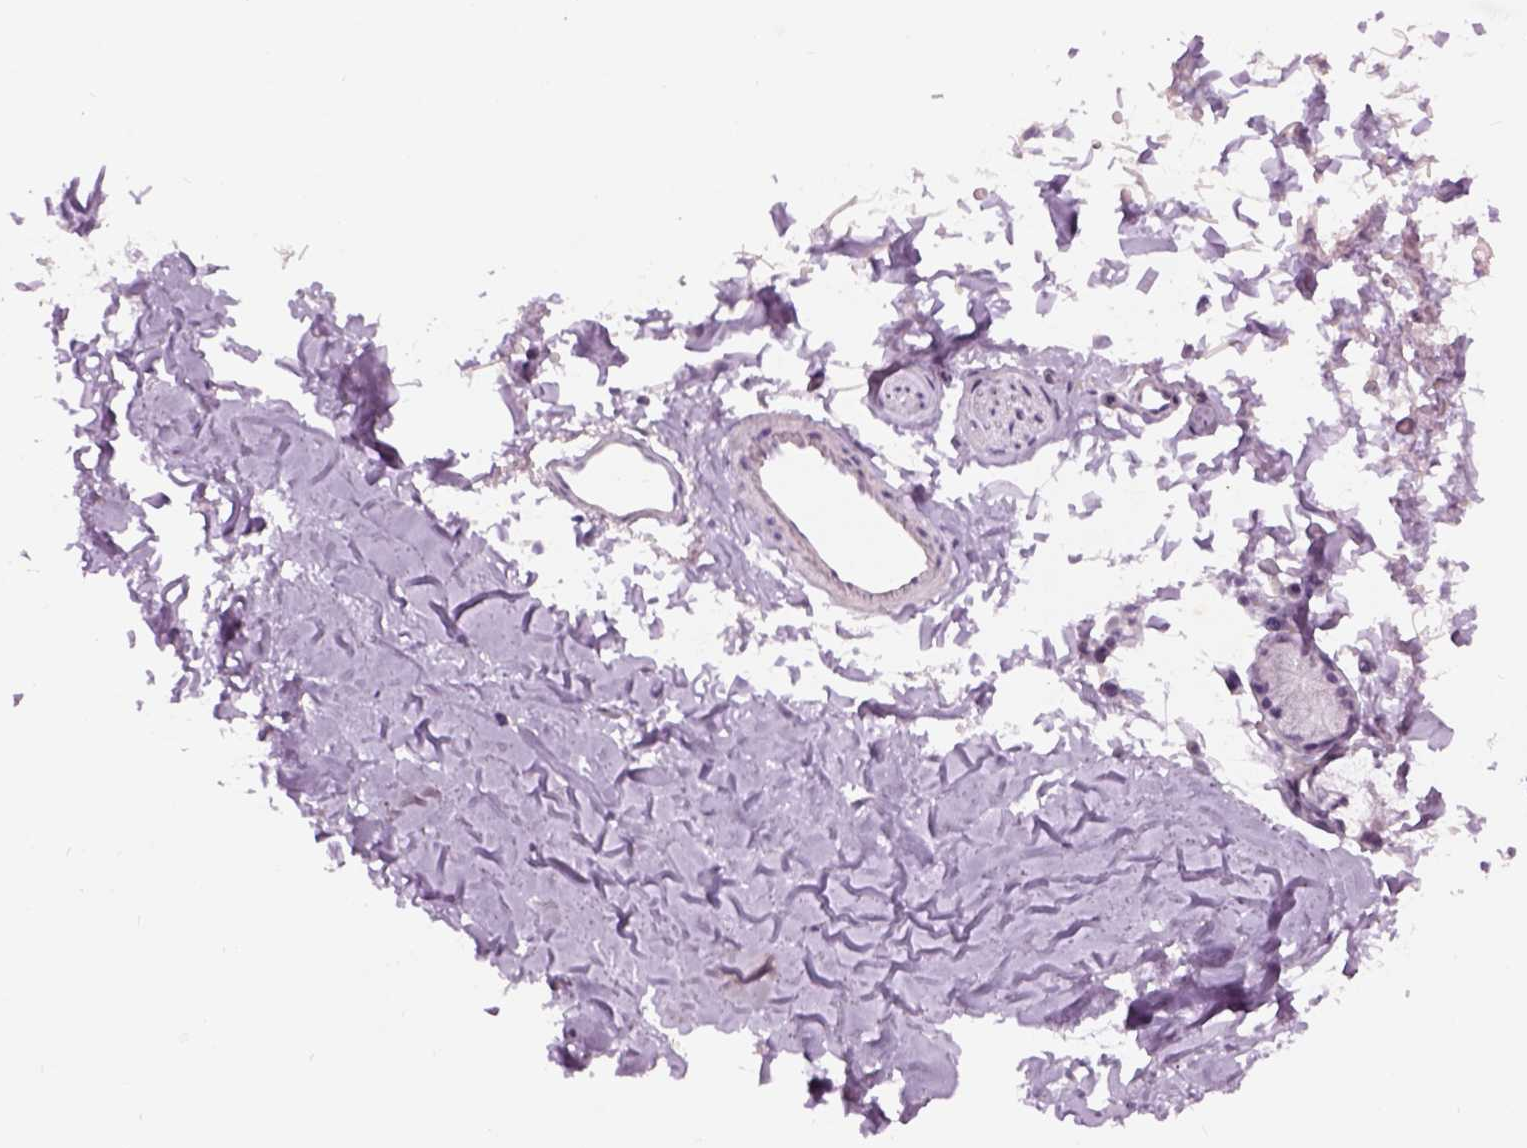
{"staining": {"intensity": "negative", "quantity": "none", "location": "none"}, "tissue": "soft tissue", "cell_type": "Chondrocytes", "image_type": "normal", "snomed": [{"axis": "morphology", "description": "Normal tissue, NOS"}, {"axis": "topography", "description": "Cartilage tissue"}, {"axis": "topography", "description": "Bronchus"}], "caption": "There is no significant staining in chondrocytes of soft tissue. (Immunohistochemistry (ihc), brightfield microscopy, high magnification).", "gene": "GABRB2", "patient": {"sex": "female", "age": 79}}